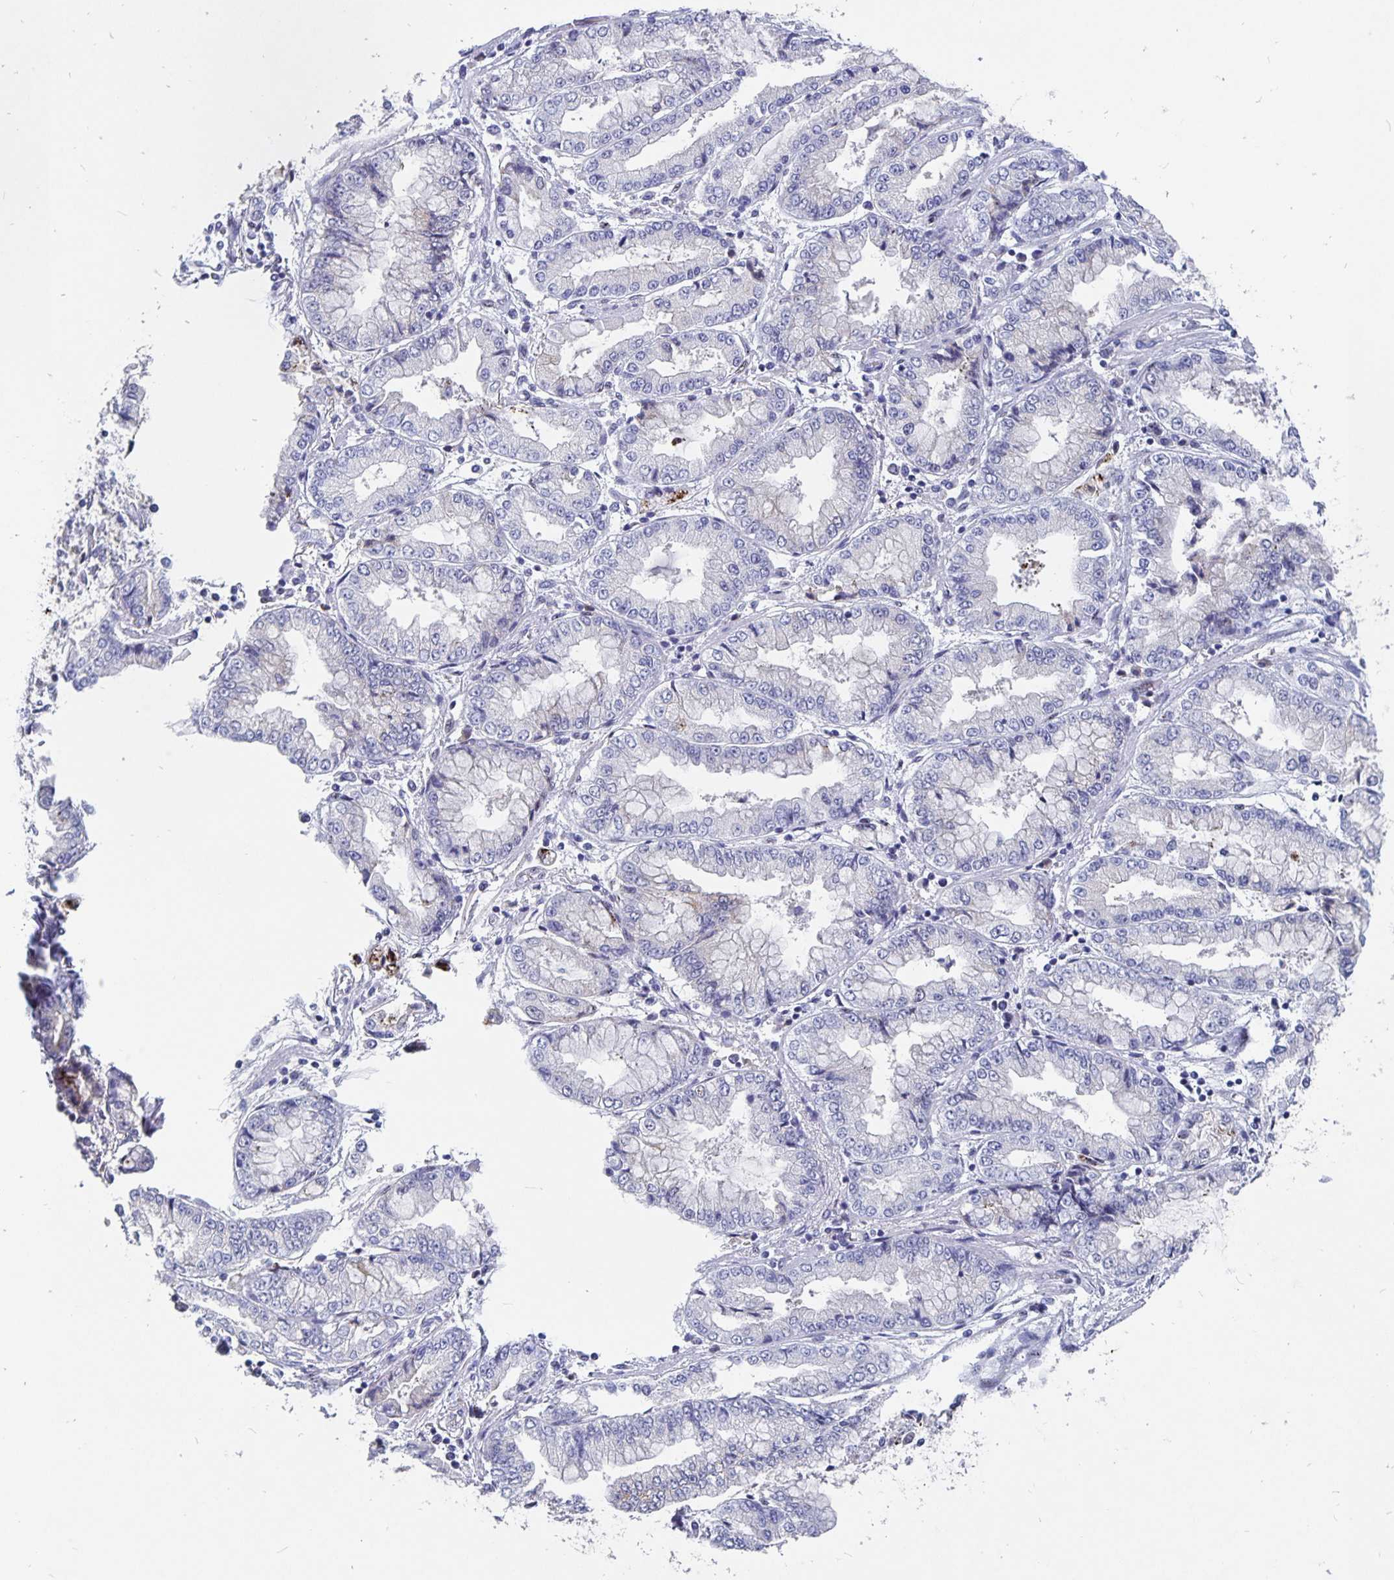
{"staining": {"intensity": "negative", "quantity": "none", "location": "none"}, "tissue": "stomach cancer", "cell_type": "Tumor cells", "image_type": "cancer", "snomed": [{"axis": "morphology", "description": "Adenocarcinoma, NOS"}, {"axis": "topography", "description": "Stomach, upper"}], "caption": "Micrograph shows no protein staining in tumor cells of stomach cancer (adenocarcinoma) tissue.", "gene": "SMOC1", "patient": {"sex": "female", "age": 74}}